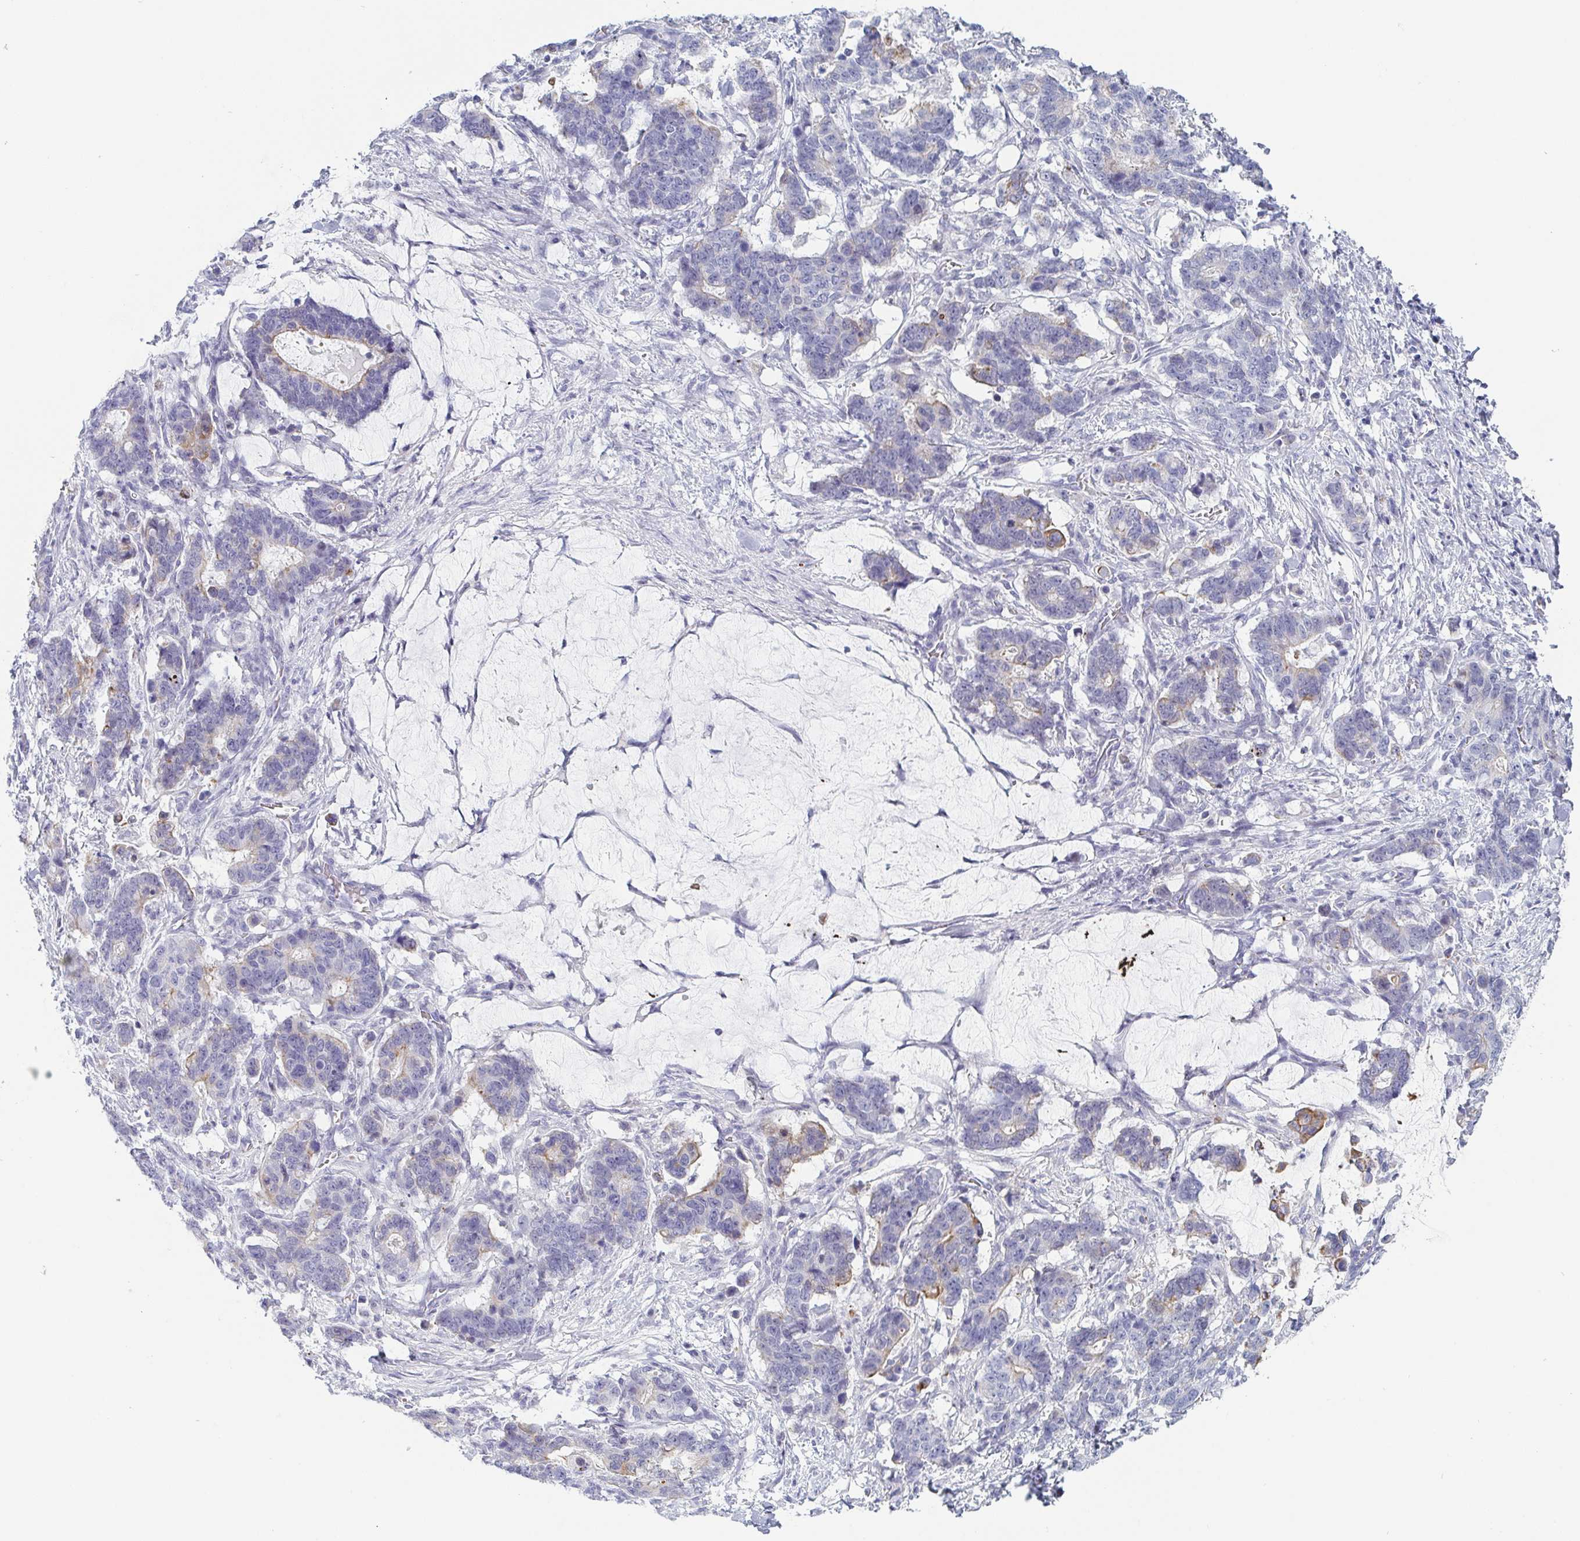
{"staining": {"intensity": "weak", "quantity": "<25%", "location": "cytoplasmic/membranous"}, "tissue": "stomach cancer", "cell_type": "Tumor cells", "image_type": "cancer", "snomed": [{"axis": "morphology", "description": "Normal tissue, NOS"}, {"axis": "morphology", "description": "Adenocarcinoma, NOS"}, {"axis": "topography", "description": "Stomach"}], "caption": "DAB immunohistochemical staining of stomach cancer shows no significant positivity in tumor cells.", "gene": "RHOV", "patient": {"sex": "female", "age": 64}}